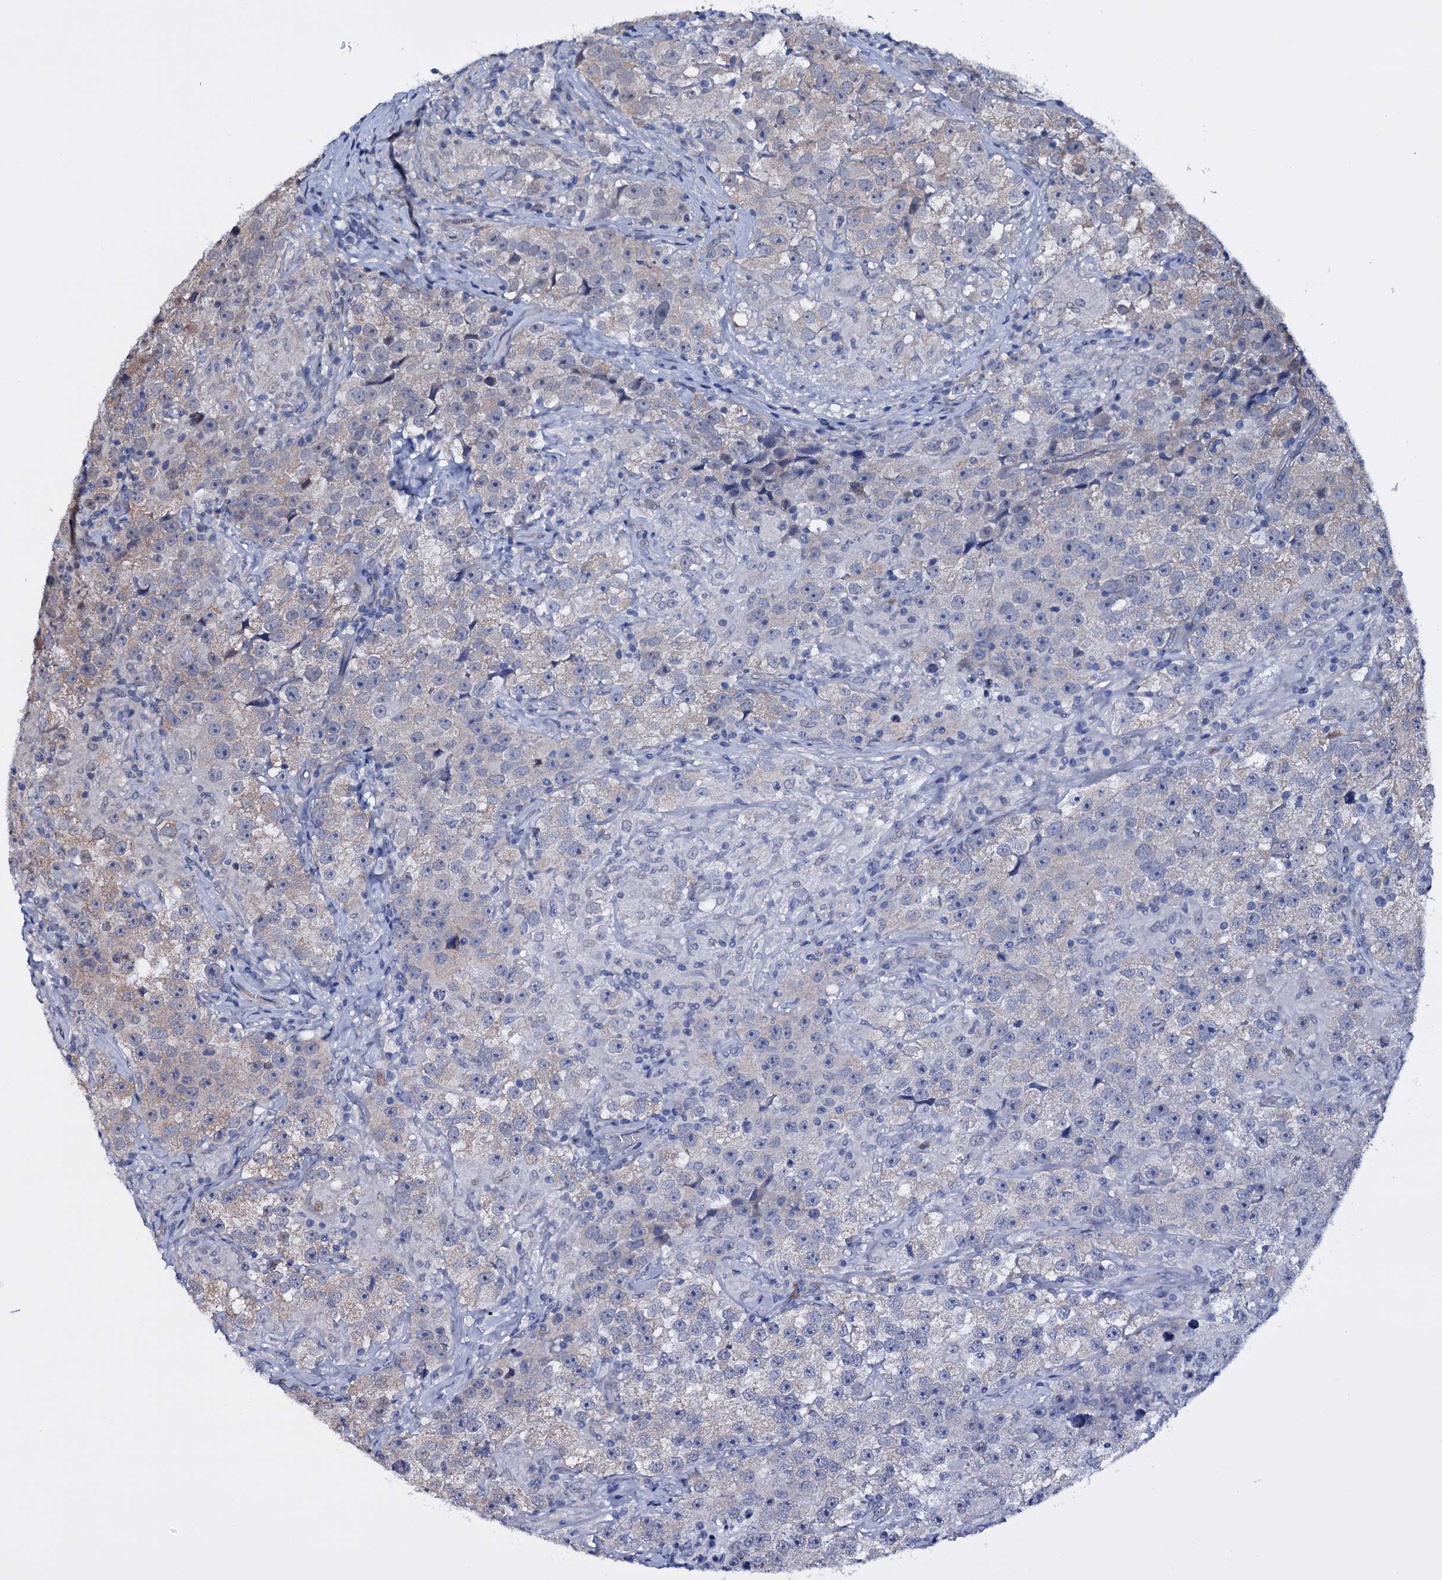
{"staining": {"intensity": "negative", "quantity": "none", "location": "none"}, "tissue": "testis cancer", "cell_type": "Tumor cells", "image_type": "cancer", "snomed": [{"axis": "morphology", "description": "Seminoma, NOS"}, {"axis": "topography", "description": "Testis"}], "caption": "DAB (3,3'-diaminobenzidine) immunohistochemical staining of human seminoma (testis) demonstrates no significant expression in tumor cells.", "gene": "GAREM1", "patient": {"sex": "male", "age": 46}}